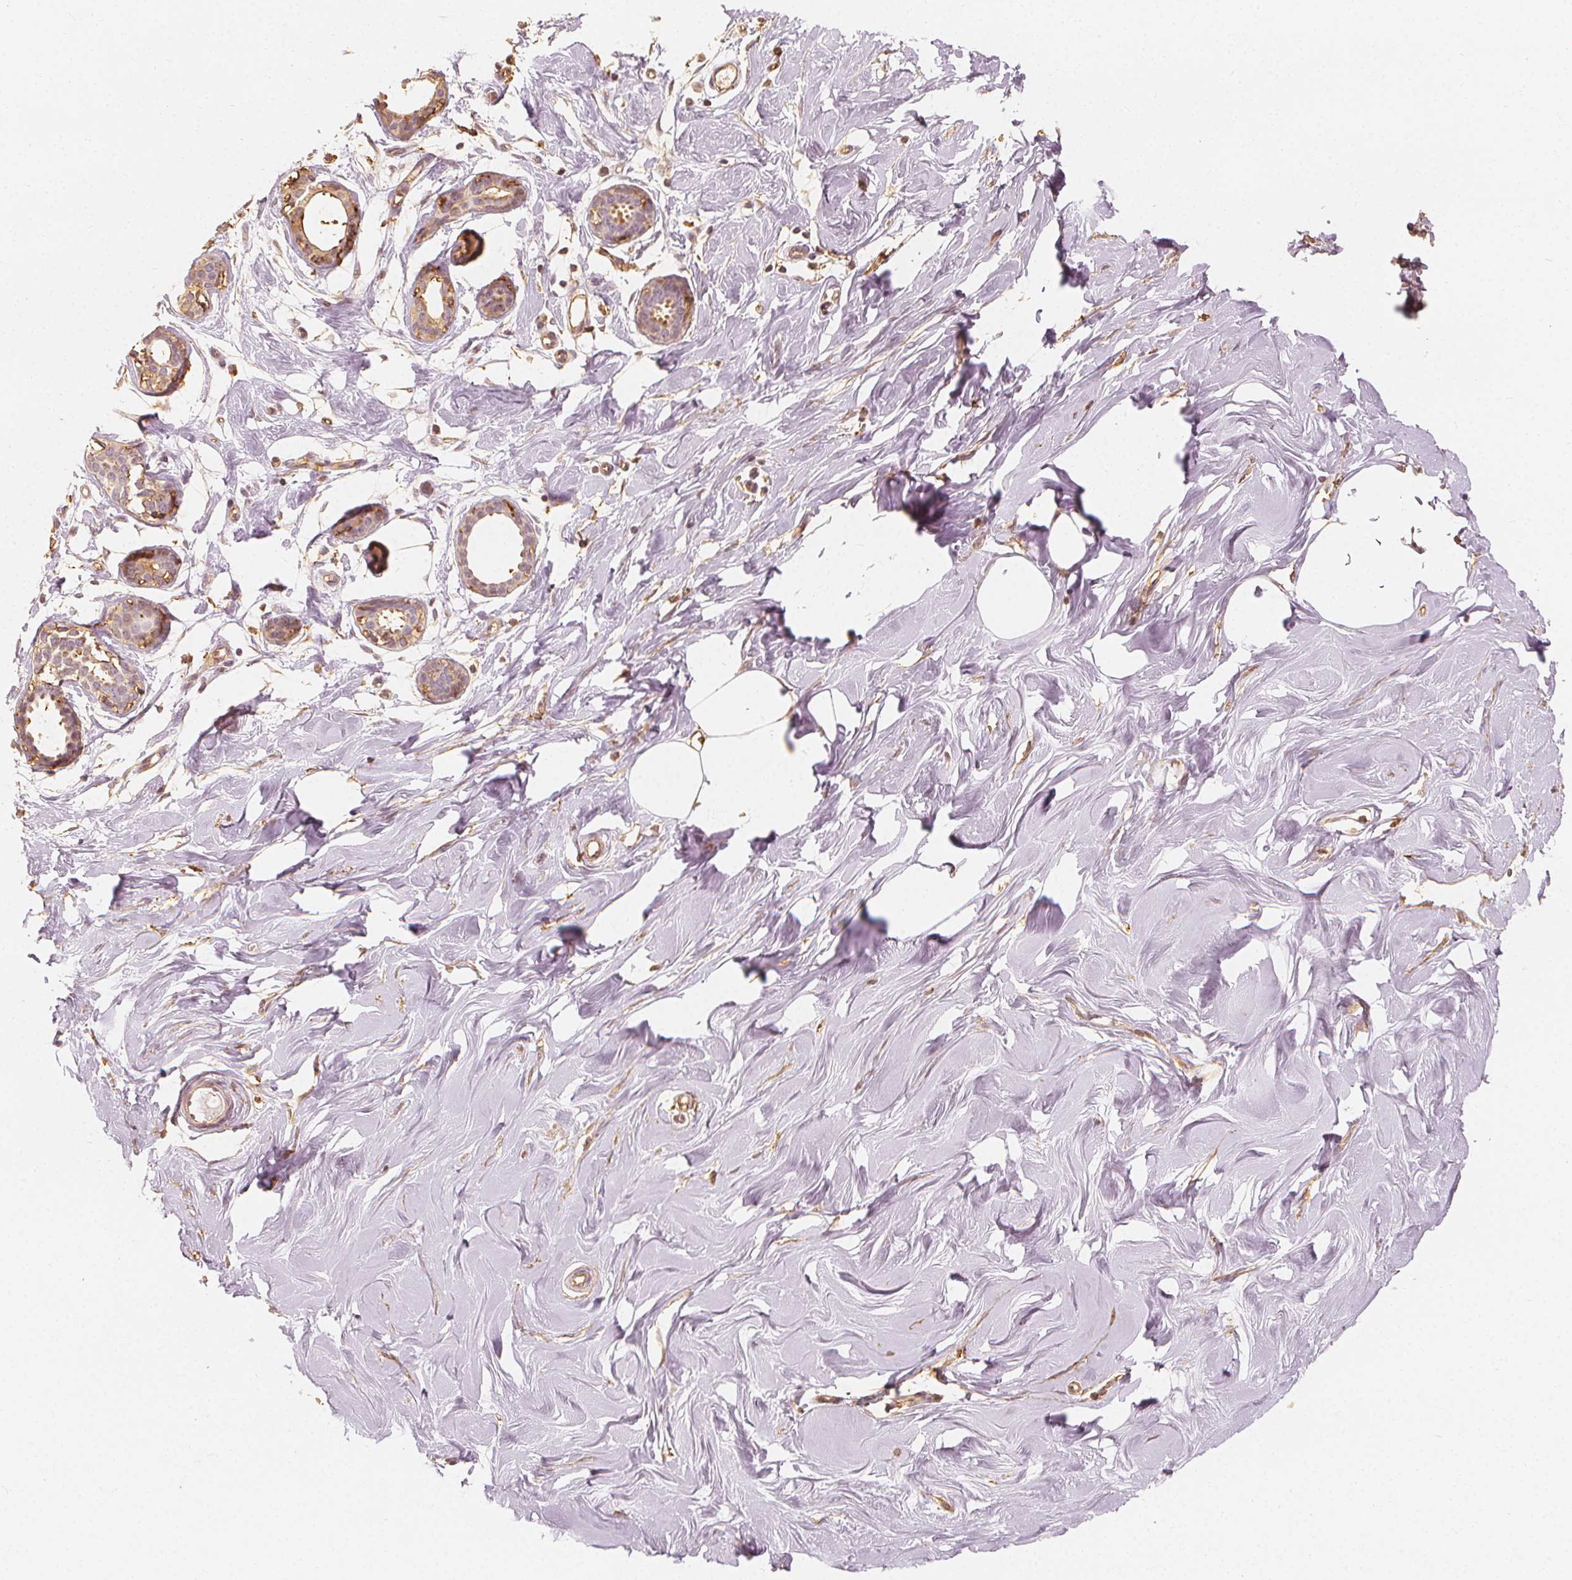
{"staining": {"intensity": "moderate", "quantity": "25%-75%", "location": "cytoplasmic/membranous"}, "tissue": "breast", "cell_type": "Adipocytes", "image_type": "normal", "snomed": [{"axis": "morphology", "description": "Normal tissue, NOS"}, {"axis": "topography", "description": "Breast"}], "caption": "A brown stain highlights moderate cytoplasmic/membranous positivity of a protein in adipocytes of benign breast.", "gene": "ARHGAP26", "patient": {"sex": "female", "age": 27}}